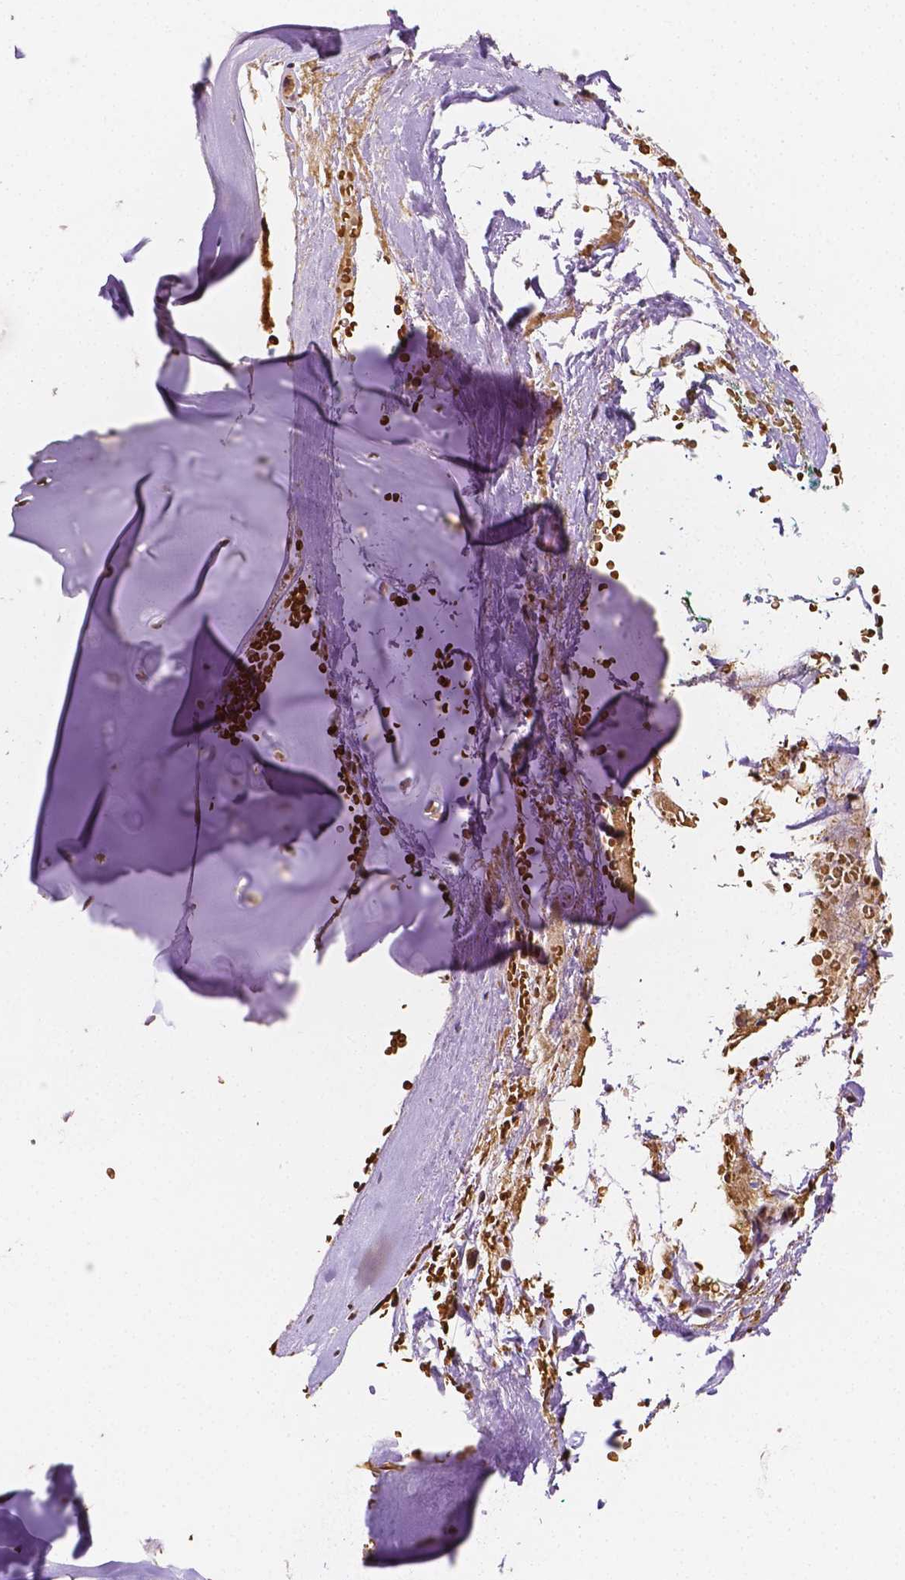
{"staining": {"intensity": "negative", "quantity": "none", "location": "none"}, "tissue": "soft tissue", "cell_type": "Chondrocytes", "image_type": "normal", "snomed": [{"axis": "morphology", "description": "Normal tissue, NOS"}, {"axis": "morphology", "description": "Basal cell carcinoma"}, {"axis": "topography", "description": "Cartilage tissue"}, {"axis": "topography", "description": "Nasopharynx"}, {"axis": "topography", "description": "Oral tissue"}], "caption": "Image shows no significant protein positivity in chondrocytes of unremarkable soft tissue. (IHC, brightfield microscopy, high magnification).", "gene": "PTPN18", "patient": {"sex": "female", "age": 77}}